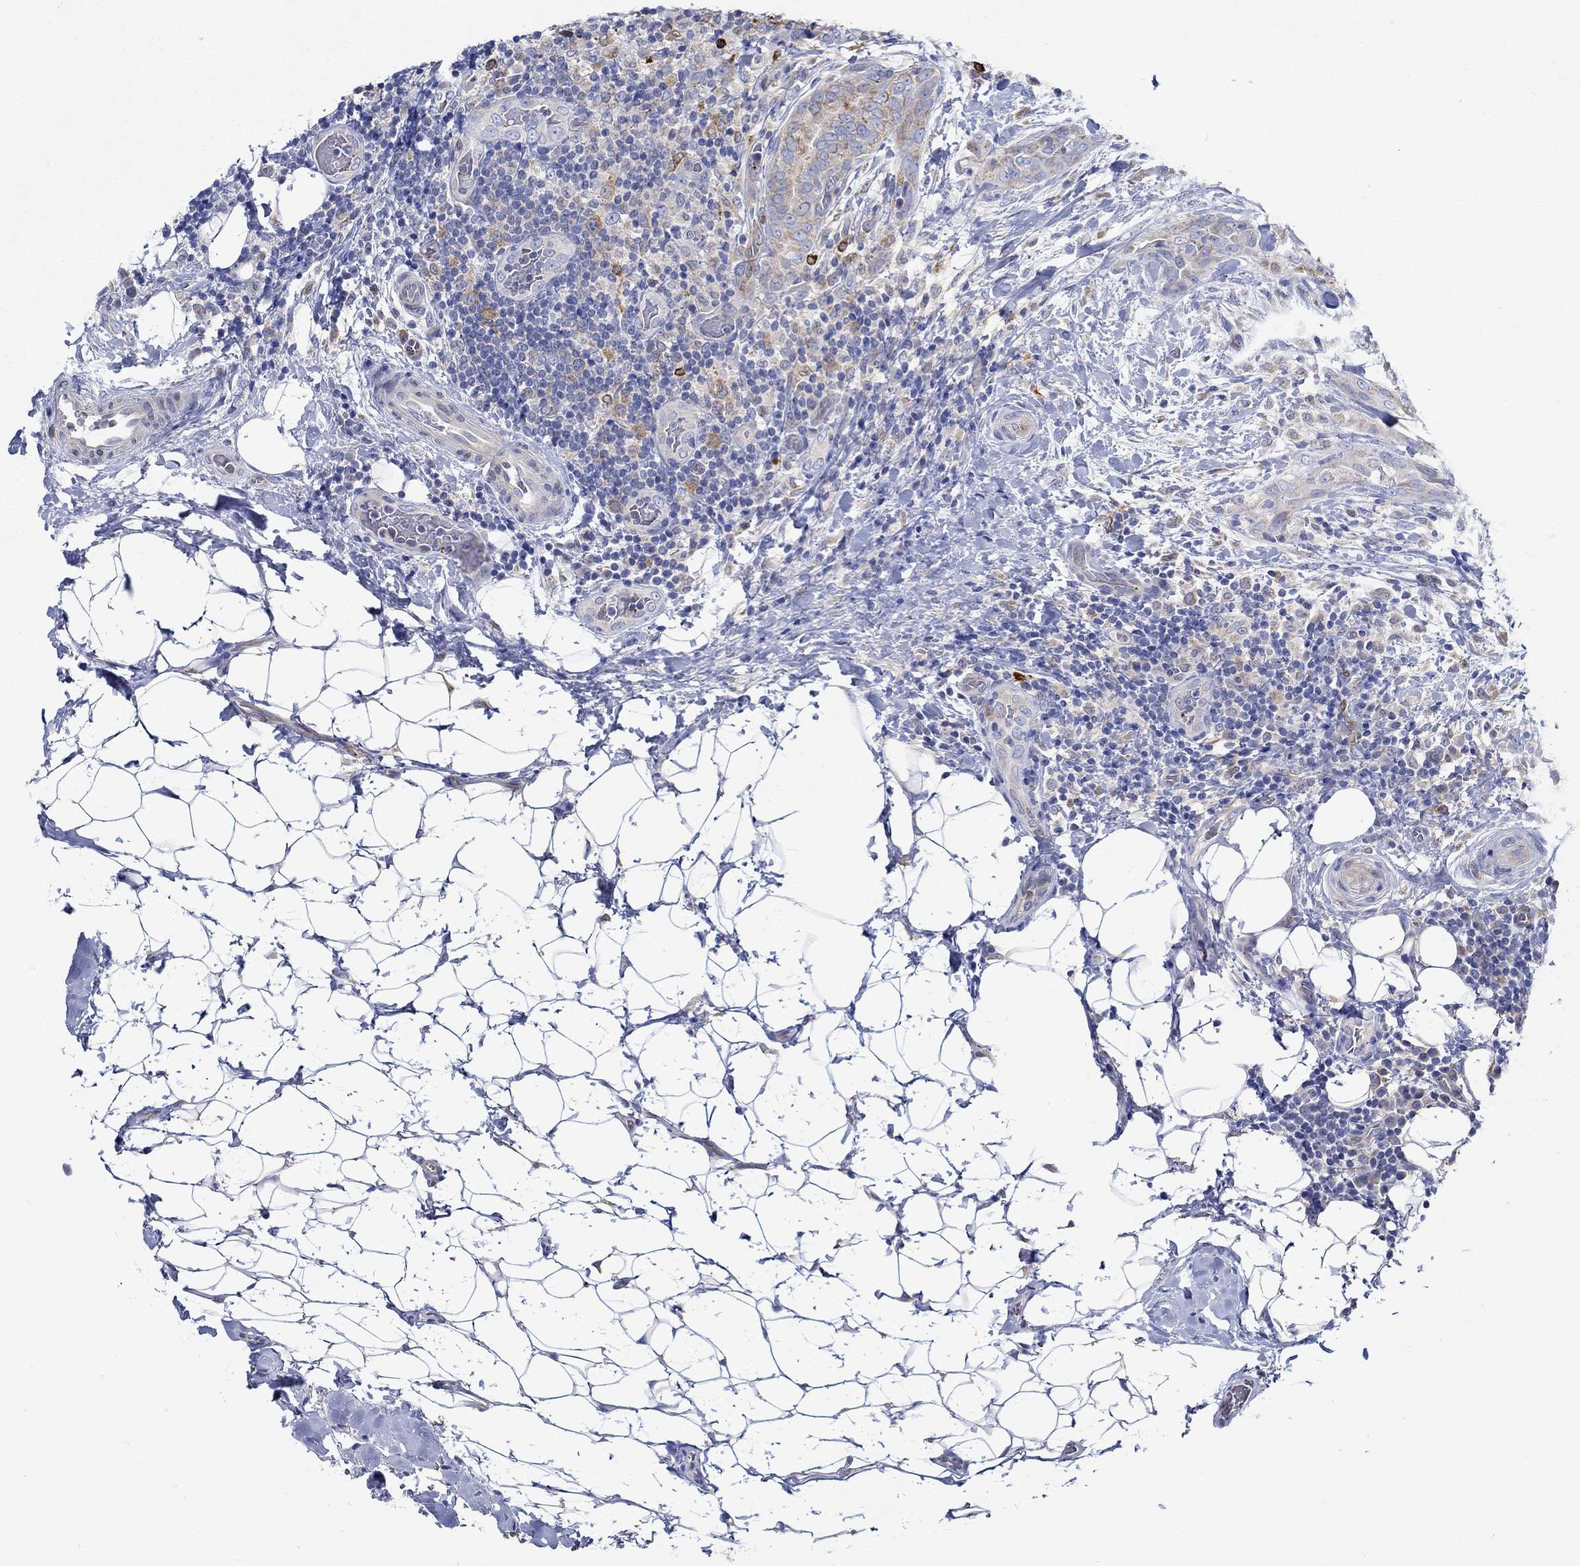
{"staining": {"intensity": "weak", "quantity": "25%-75%", "location": "cytoplasmic/membranous"}, "tissue": "thyroid cancer", "cell_type": "Tumor cells", "image_type": "cancer", "snomed": [{"axis": "morphology", "description": "Papillary adenocarcinoma, NOS"}, {"axis": "topography", "description": "Thyroid gland"}], "caption": "High-power microscopy captured an IHC image of thyroid cancer, revealing weak cytoplasmic/membranous expression in about 25%-75% of tumor cells.", "gene": "SLC27A3", "patient": {"sex": "male", "age": 61}}